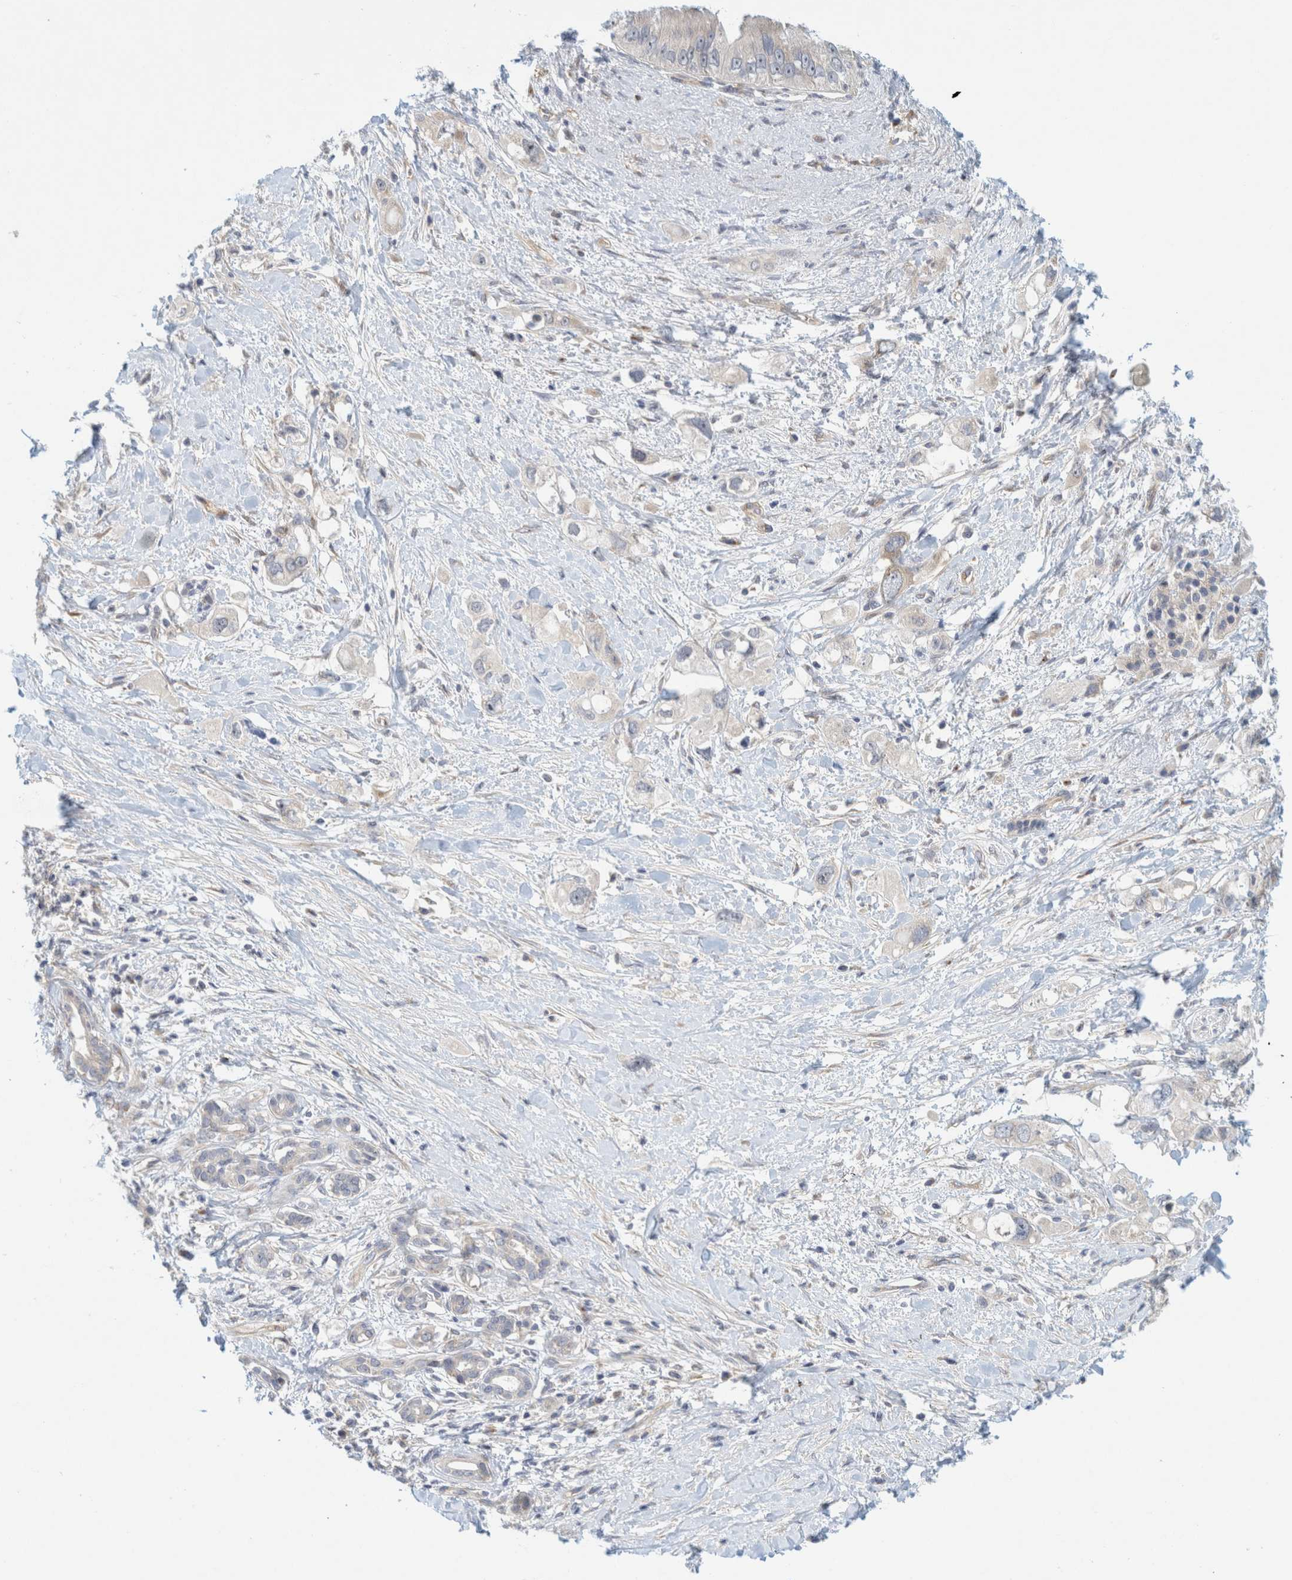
{"staining": {"intensity": "negative", "quantity": "none", "location": "none"}, "tissue": "pancreatic cancer", "cell_type": "Tumor cells", "image_type": "cancer", "snomed": [{"axis": "morphology", "description": "Adenocarcinoma, NOS"}, {"axis": "topography", "description": "Pancreas"}], "caption": "There is no significant expression in tumor cells of pancreatic adenocarcinoma.", "gene": "ZNF324B", "patient": {"sex": "female", "age": 56}}